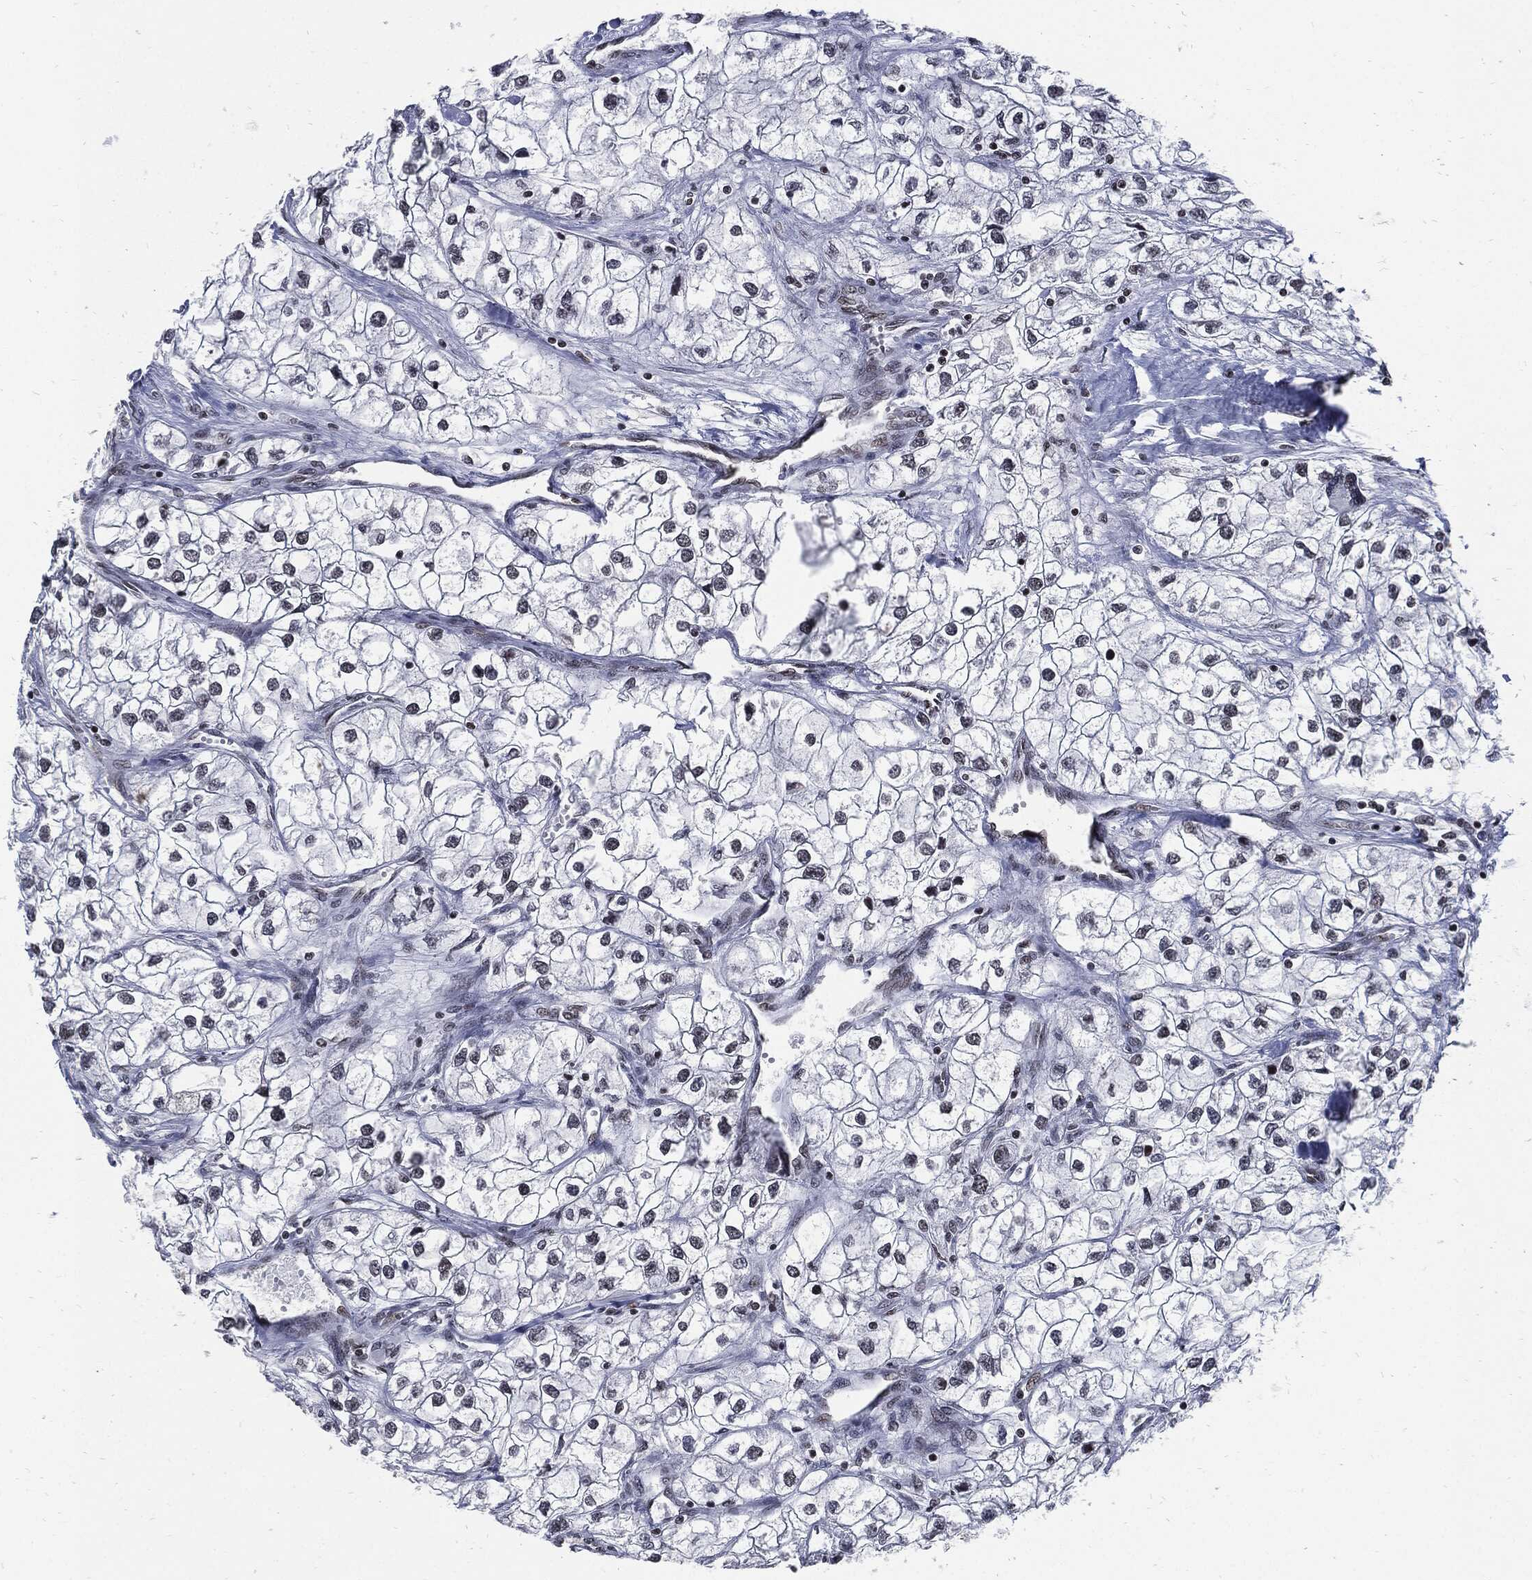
{"staining": {"intensity": "negative", "quantity": "none", "location": "none"}, "tissue": "renal cancer", "cell_type": "Tumor cells", "image_type": "cancer", "snomed": [{"axis": "morphology", "description": "Adenocarcinoma, NOS"}, {"axis": "topography", "description": "Kidney"}], "caption": "A micrograph of human renal adenocarcinoma is negative for staining in tumor cells.", "gene": "TERF2", "patient": {"sex": "male", "age": 59}}